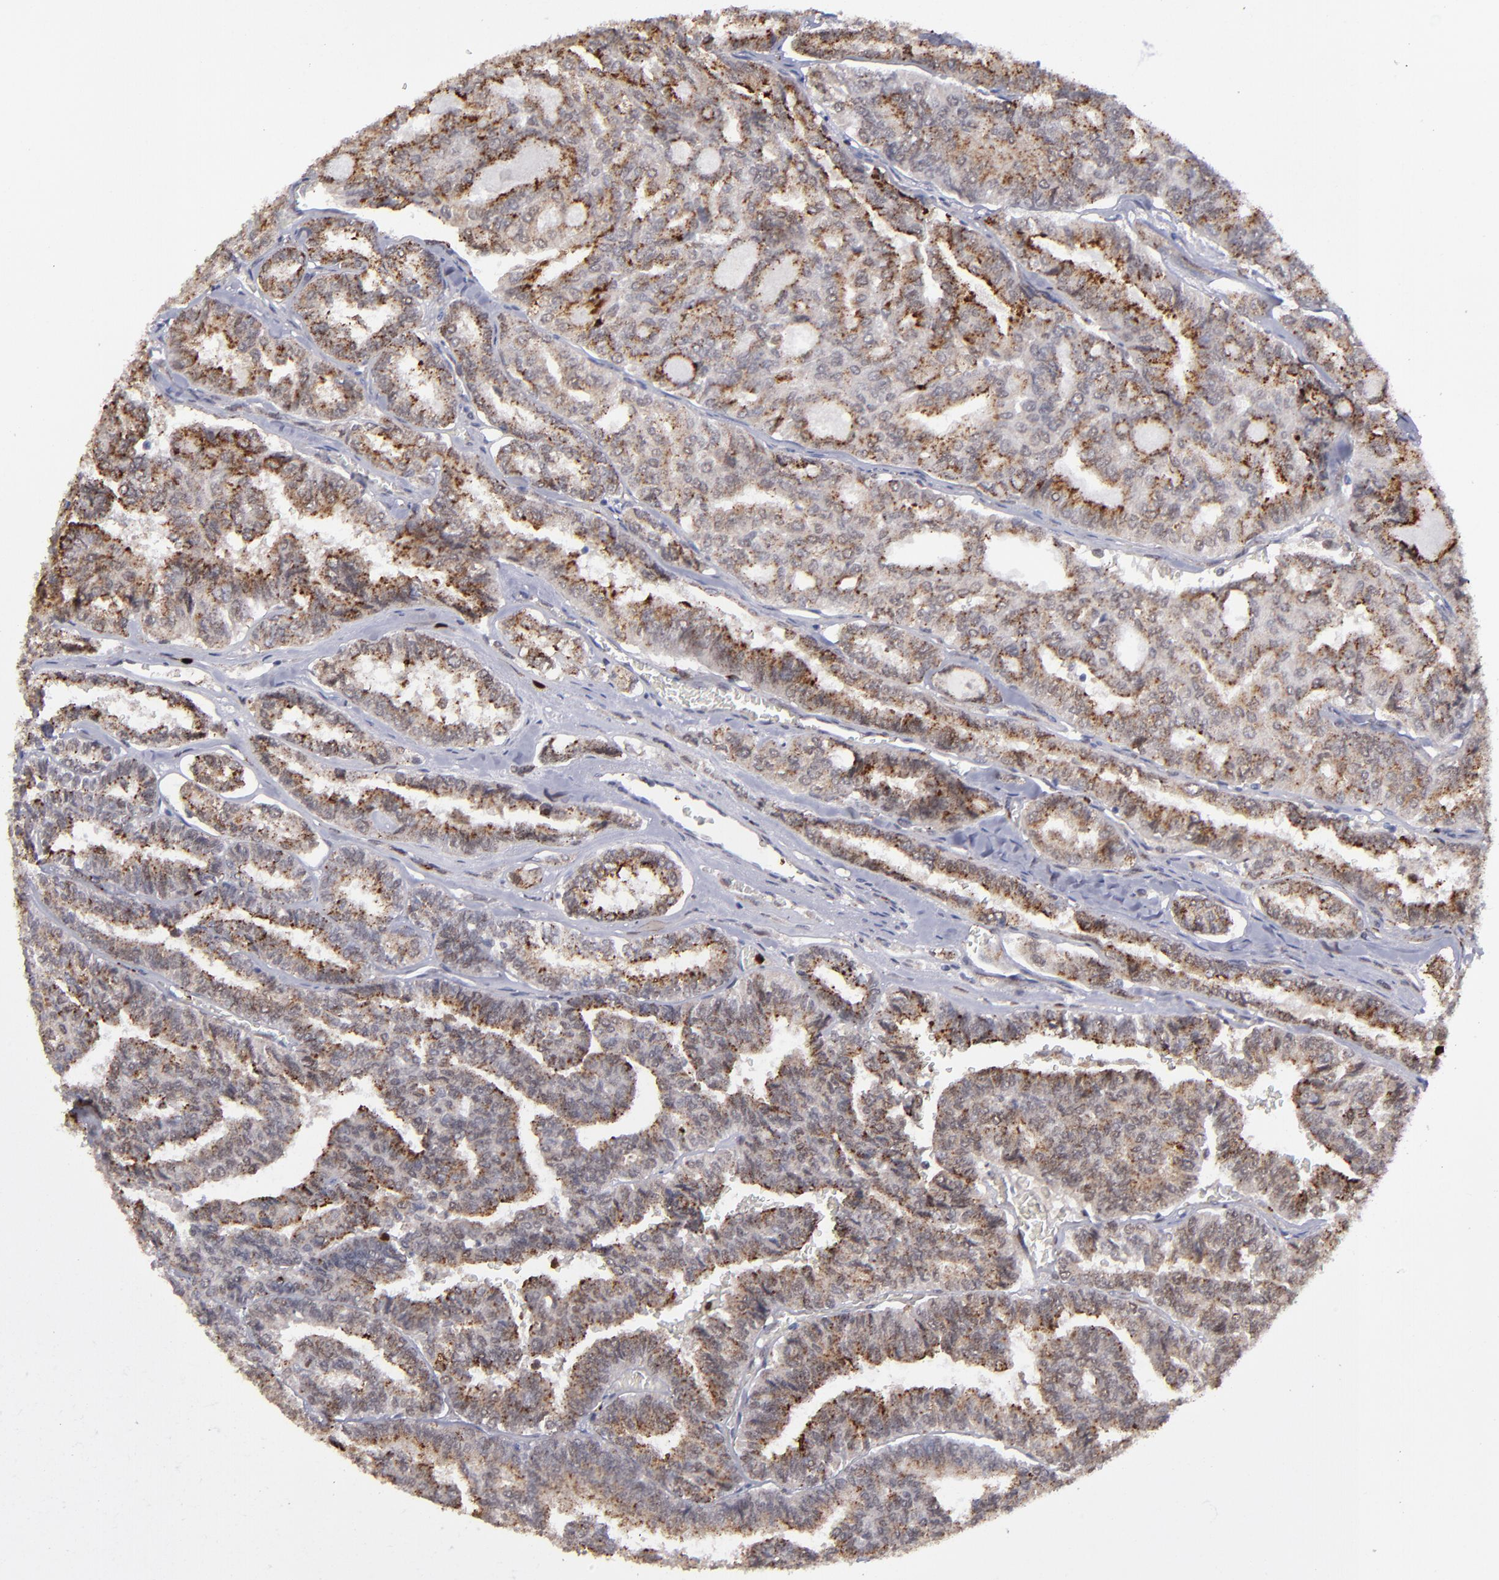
{"staining": {"intensity": "strong", "quantity": ">75%", "location": "cytoplasmic/membranous,nuclear"}, "tissue": "thyroid cancer", "cell_type": "Tumor cells", "image_type": "cancer", "snomed": [{"axis": "morphology", "description": "Papillary adenocarcinoma, NOS"}, {"axis": "topography", "description": "Thyroid gland"}], "caption": "The immunohistochemical stain highlights strong cytoplasmic/membranous and nuclear positivity in tumor cells of papillary adenocarcinoma (thyroid) tissue. The staining is performed using DAB brown chromogen to label protein expression. The nuclei are counter-stained blue using hematoxylin.", "gene": "RREB1", "patient": {"sex": "female", "age": 35}}